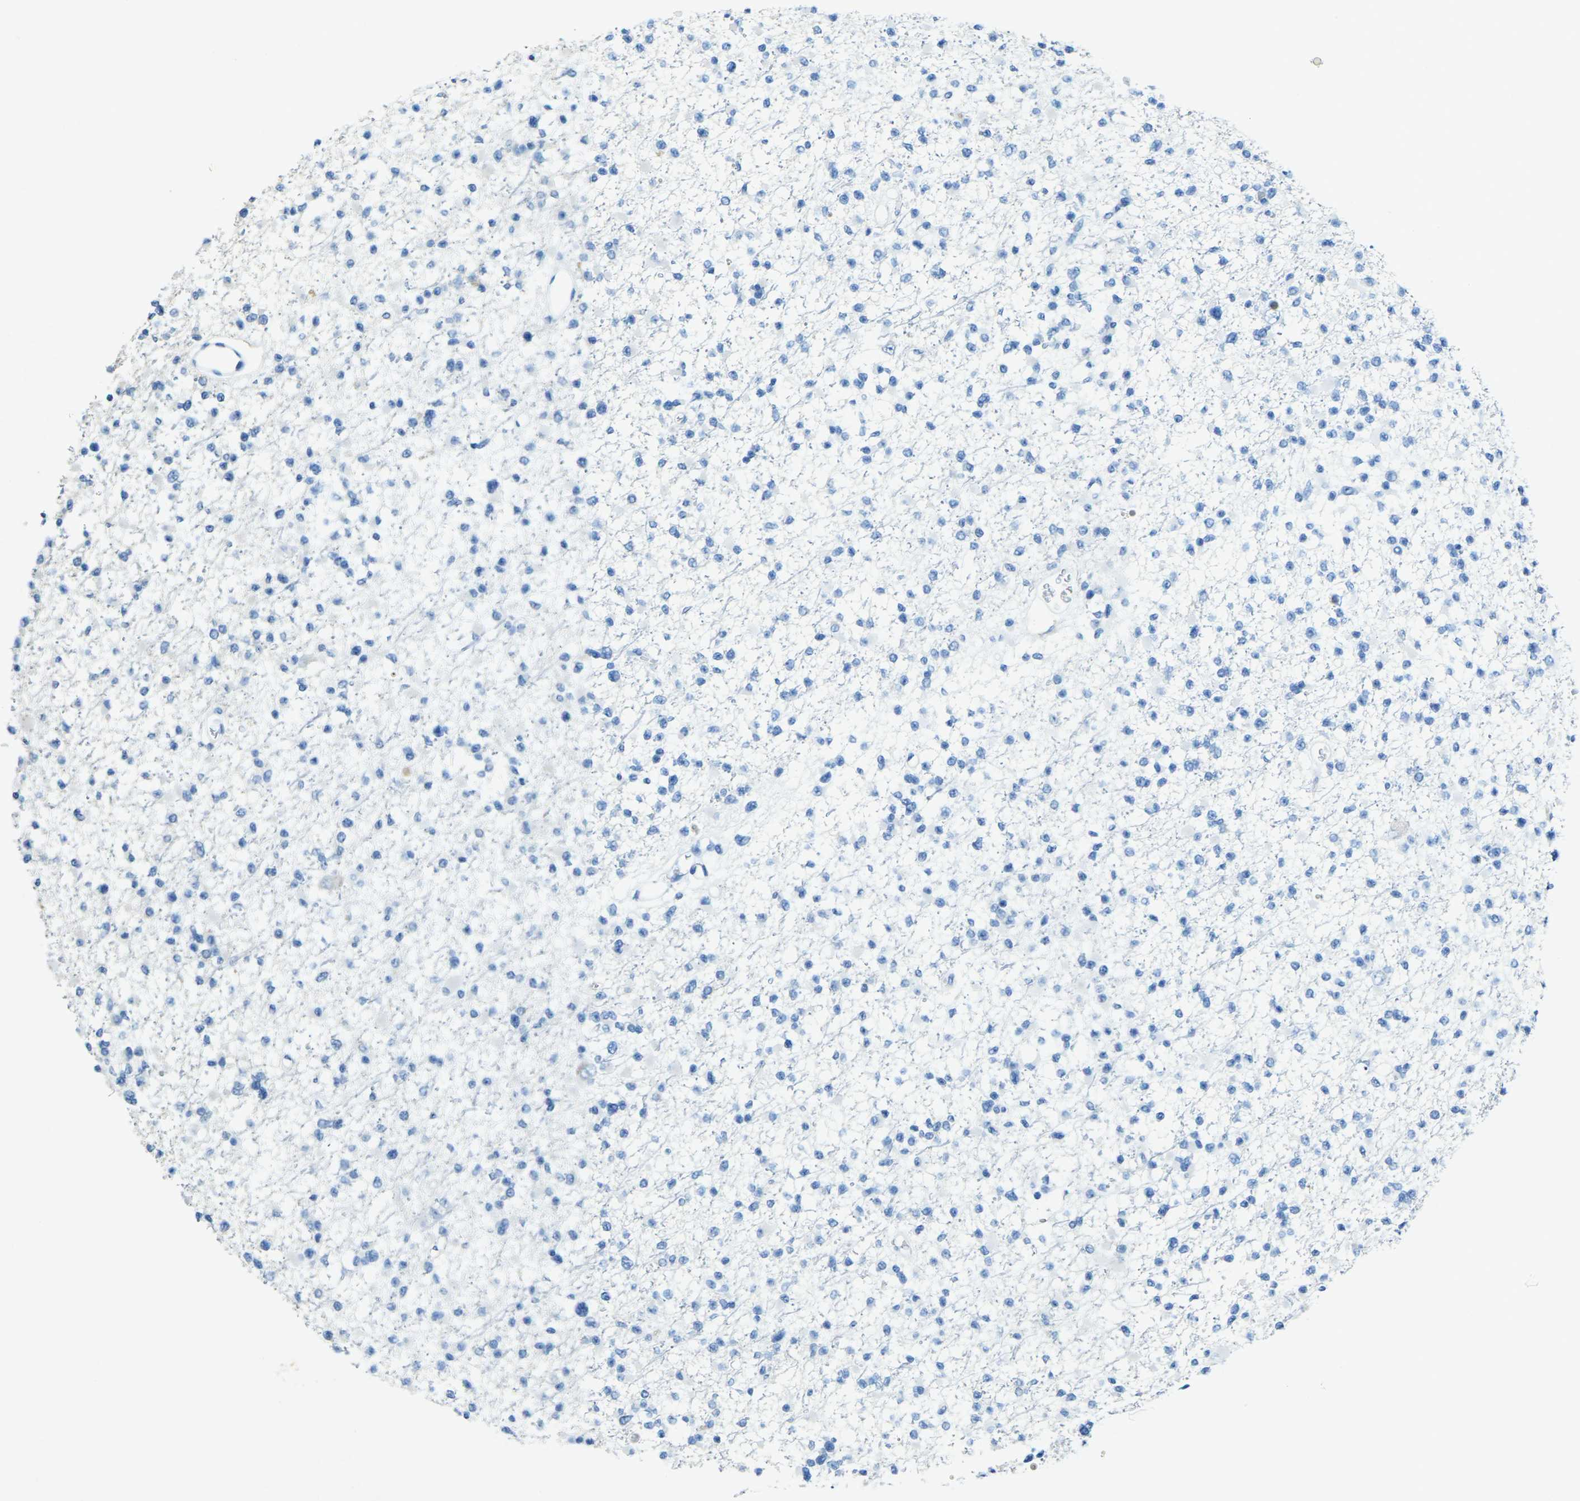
{"staining": {"intensity": "negative", "quantity": "none", "location": "none"}, "tissue": "glioma", "cell_type": "Tumor cells", "image_type": "cancer", "snomed": [{"axis": "morphology", "description": "Glioma, malignant, Low grade"}, {"axis": "topography", "description": "Brain"}], "caption": "Tumor cells show no significant protein staining in low-grade glioma (malignant). The staining is performed using DAB (3,3'-diaminobenzidine) brown chromogen with nuclei counter-stained in using hematoxylin.", "gene": "RGMA", "patient": {"sex": "female", "age": 22}}